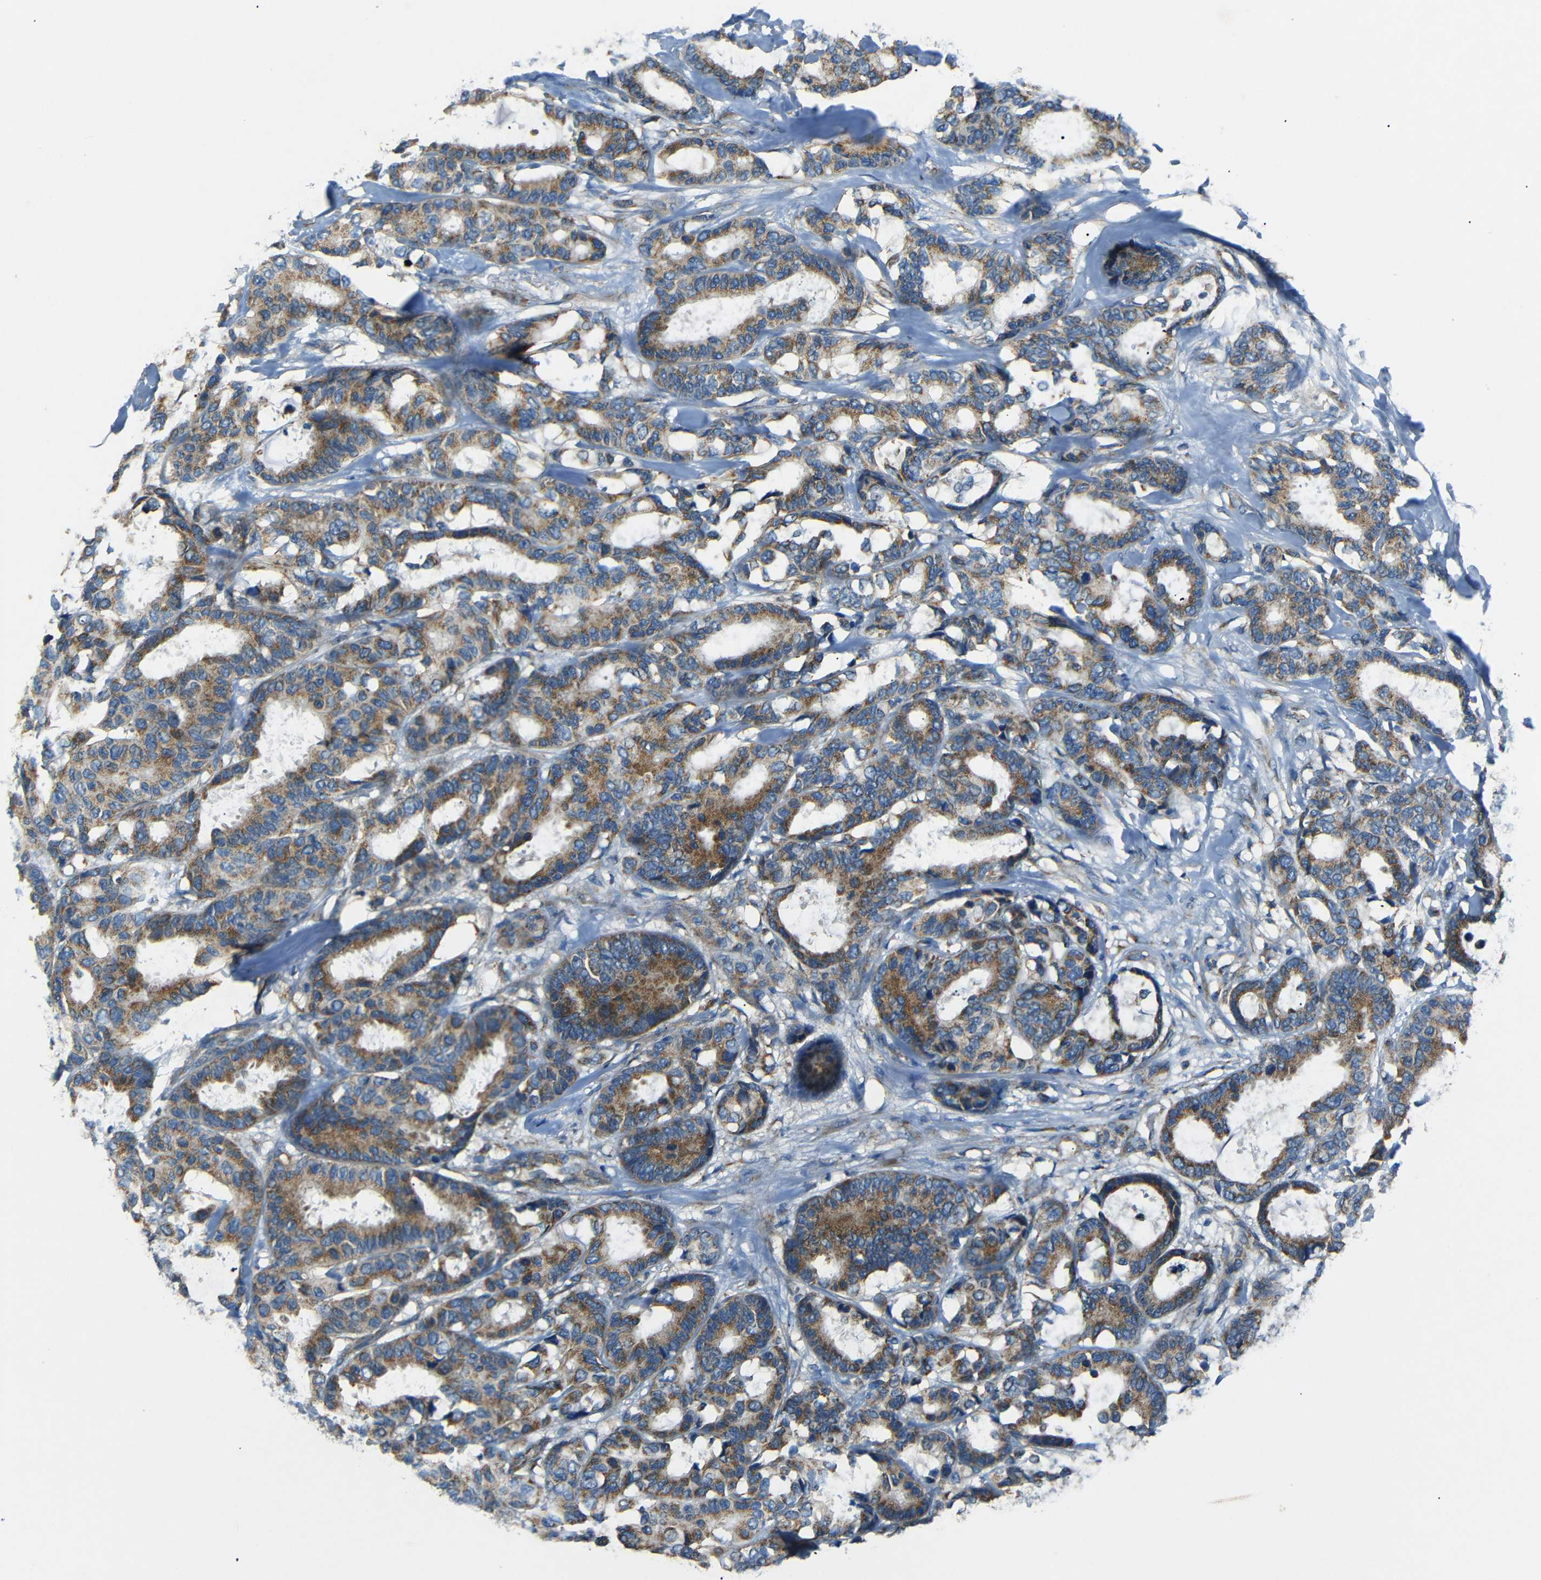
{"staining": {"intensity": "moderate", "quantity": ">75%", "location": "cytoplasmic/membranous"}, "tissue": "breast cancer", "cell_type": "Tumor cells", "image_type": "cancer", "snomed": [{"axis": "morphology", "description": "Duct carcinoma"}, {"axis": "topography", "description": "Breast"}], "caption": "Moderate cytoplasmic/membranous staining is identified in approximately >75% of tumor cells in breast infiltrating ductal carcinoma.", "gene": "NETO2", "patient": {"sex": "female", "age": 87}}